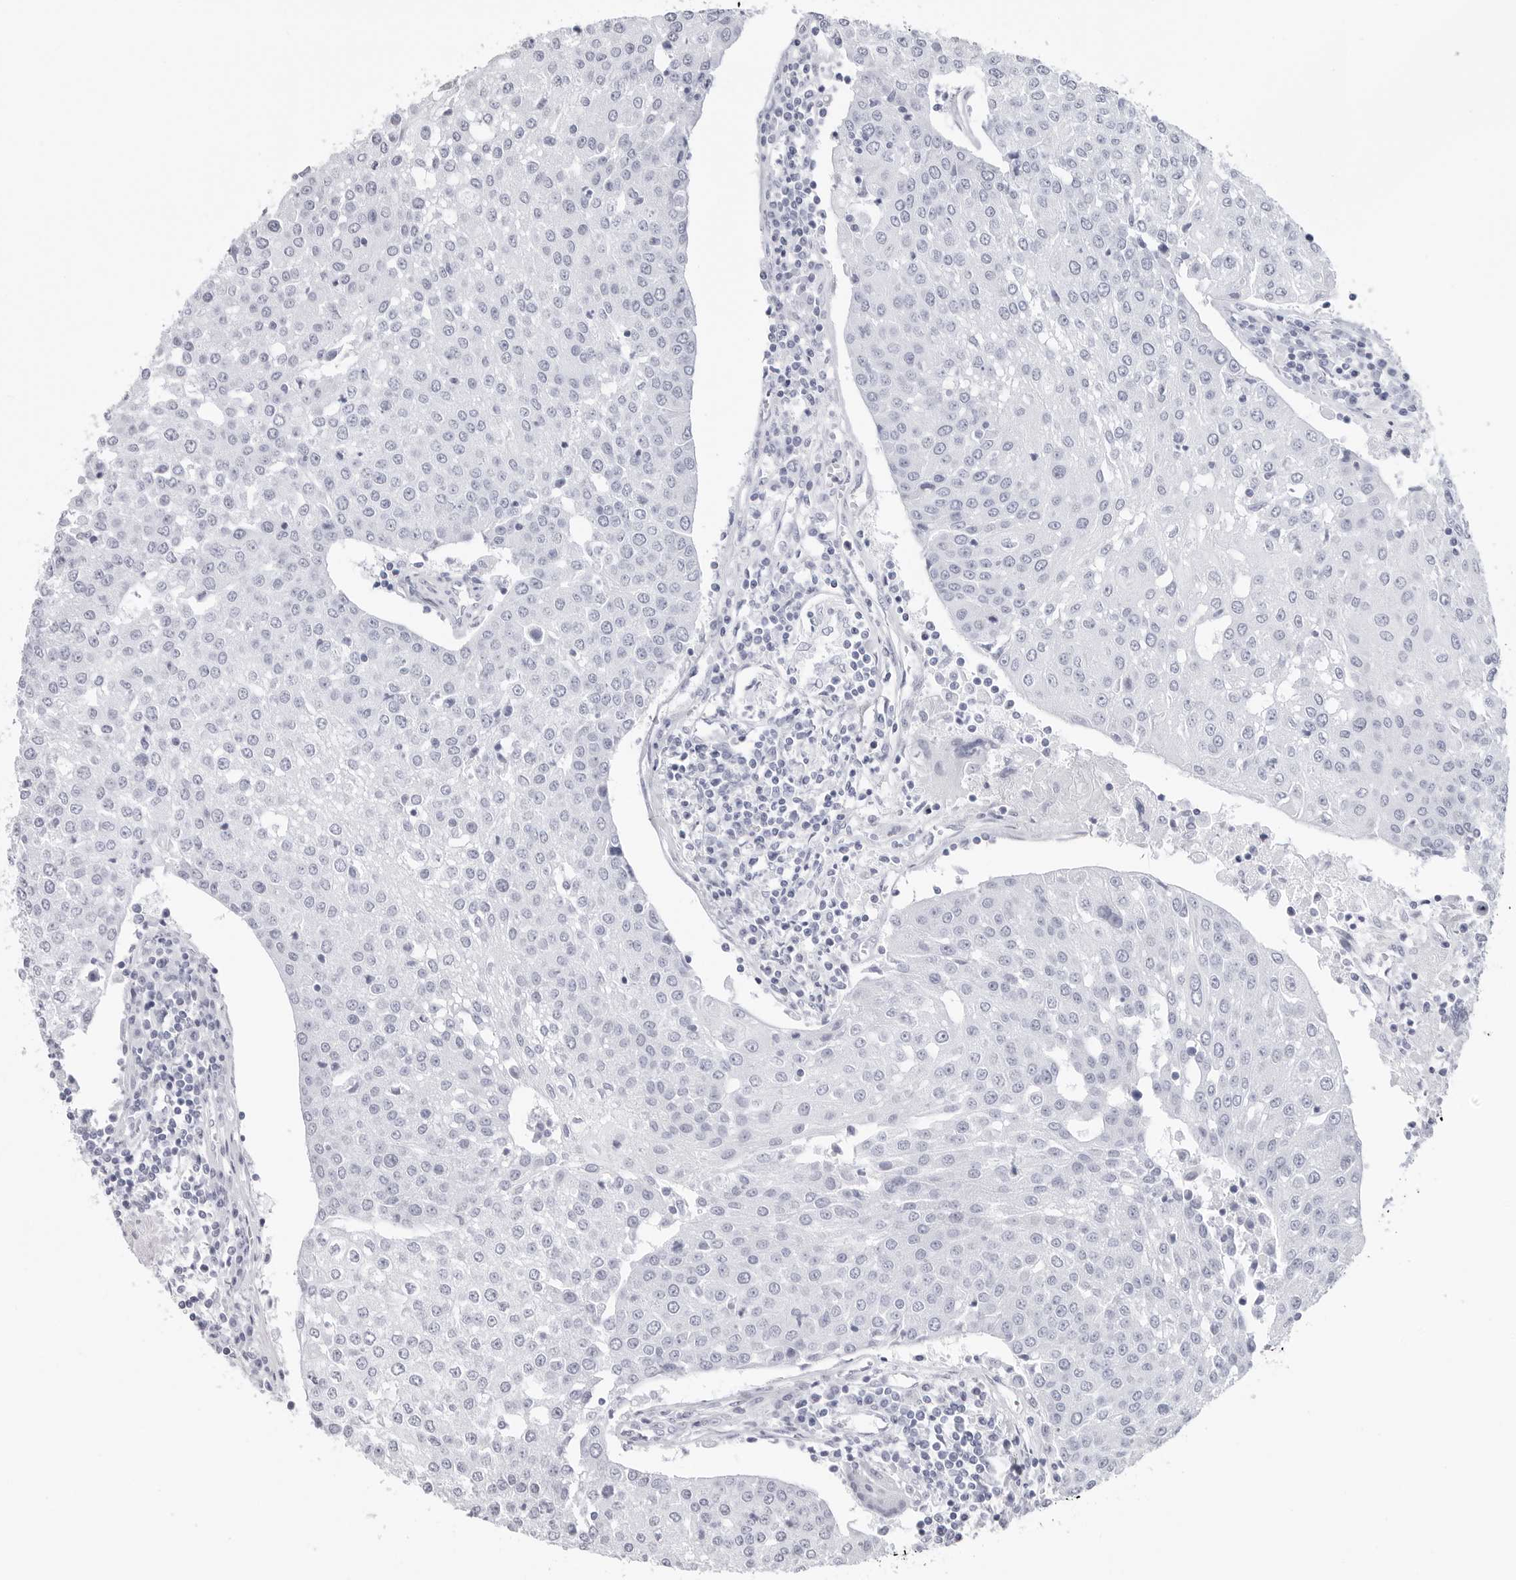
{"staining": {"intensity": "negative", "quantity": "none", "location": "none"}, "tissue": "urothelial cancer", "cell_type": "Tumor cells", "image_type": "cancer", "snomed": [{"axis": "morphology", "description": "Urothelial carcinoma, High grade"}, {"axis": "topography", "description": "Urinary bladder"}], "caption": "Photomicrograph shows no significant protein expression in tumor cells of urothelial cancer.", "gene": "CST2", "patient": {"sex": "female", "age": 85}}